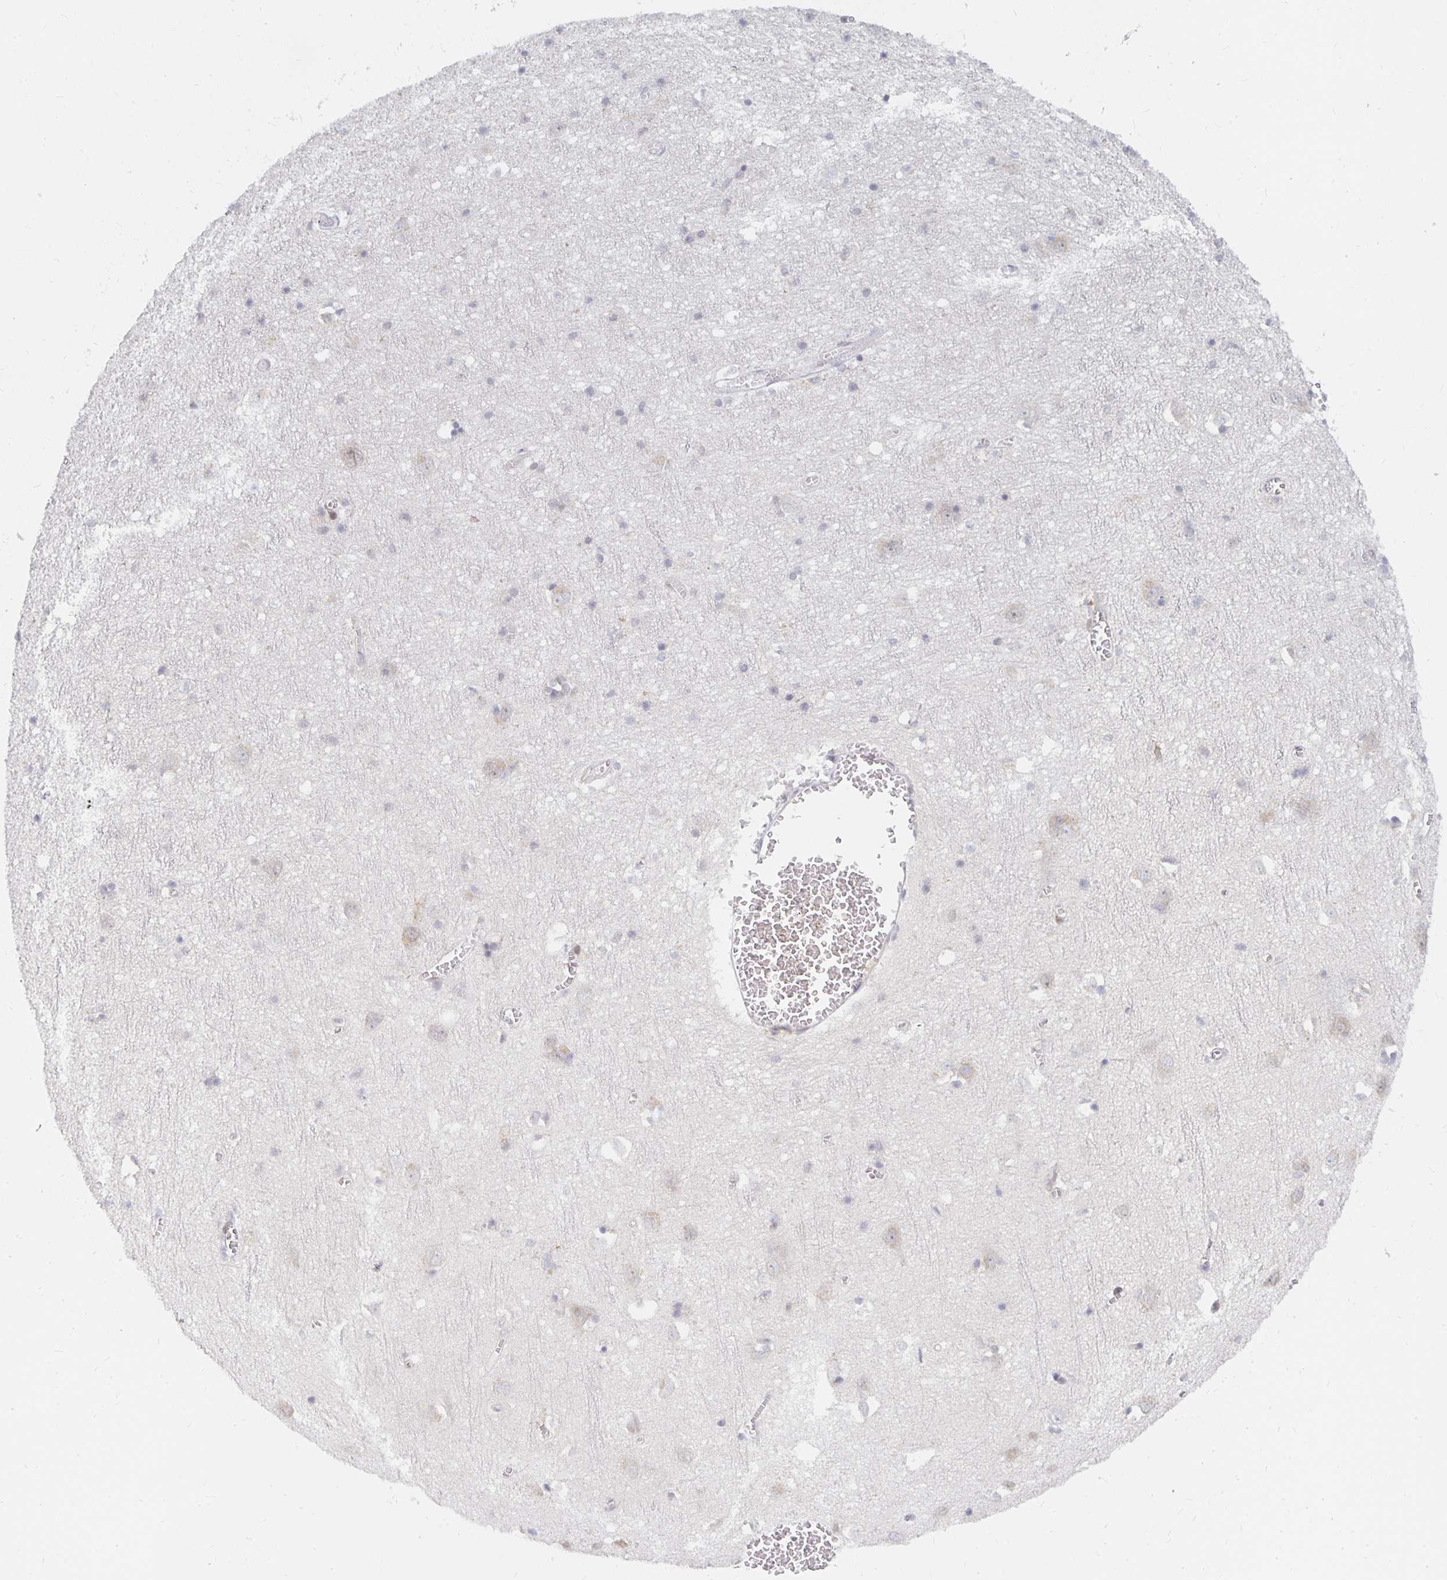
{"staining": {"intensity": "negative", "quantity": "none", "location": "none"}, "tissue": "cerebral cortex", "cell_type": "Endothelial cells", "image_type": "normal", "snomed": [{"axis": "morphology", "description": "Normal tissue, NOS"}, {"axis": "topography", "description": "Cerebral cortex"}], "caption": "Immunohistochemistry micrograph of unremarkable cerebral cortex: human cerebral cortex stained with DAB (3,3'-diaminobenzidine) demonstrates no significant protein positivity in endothelial cells. Nuclei are stained in blue.", "gene": "PDAP1", "patient": {"sex": "male", "age": 70}}